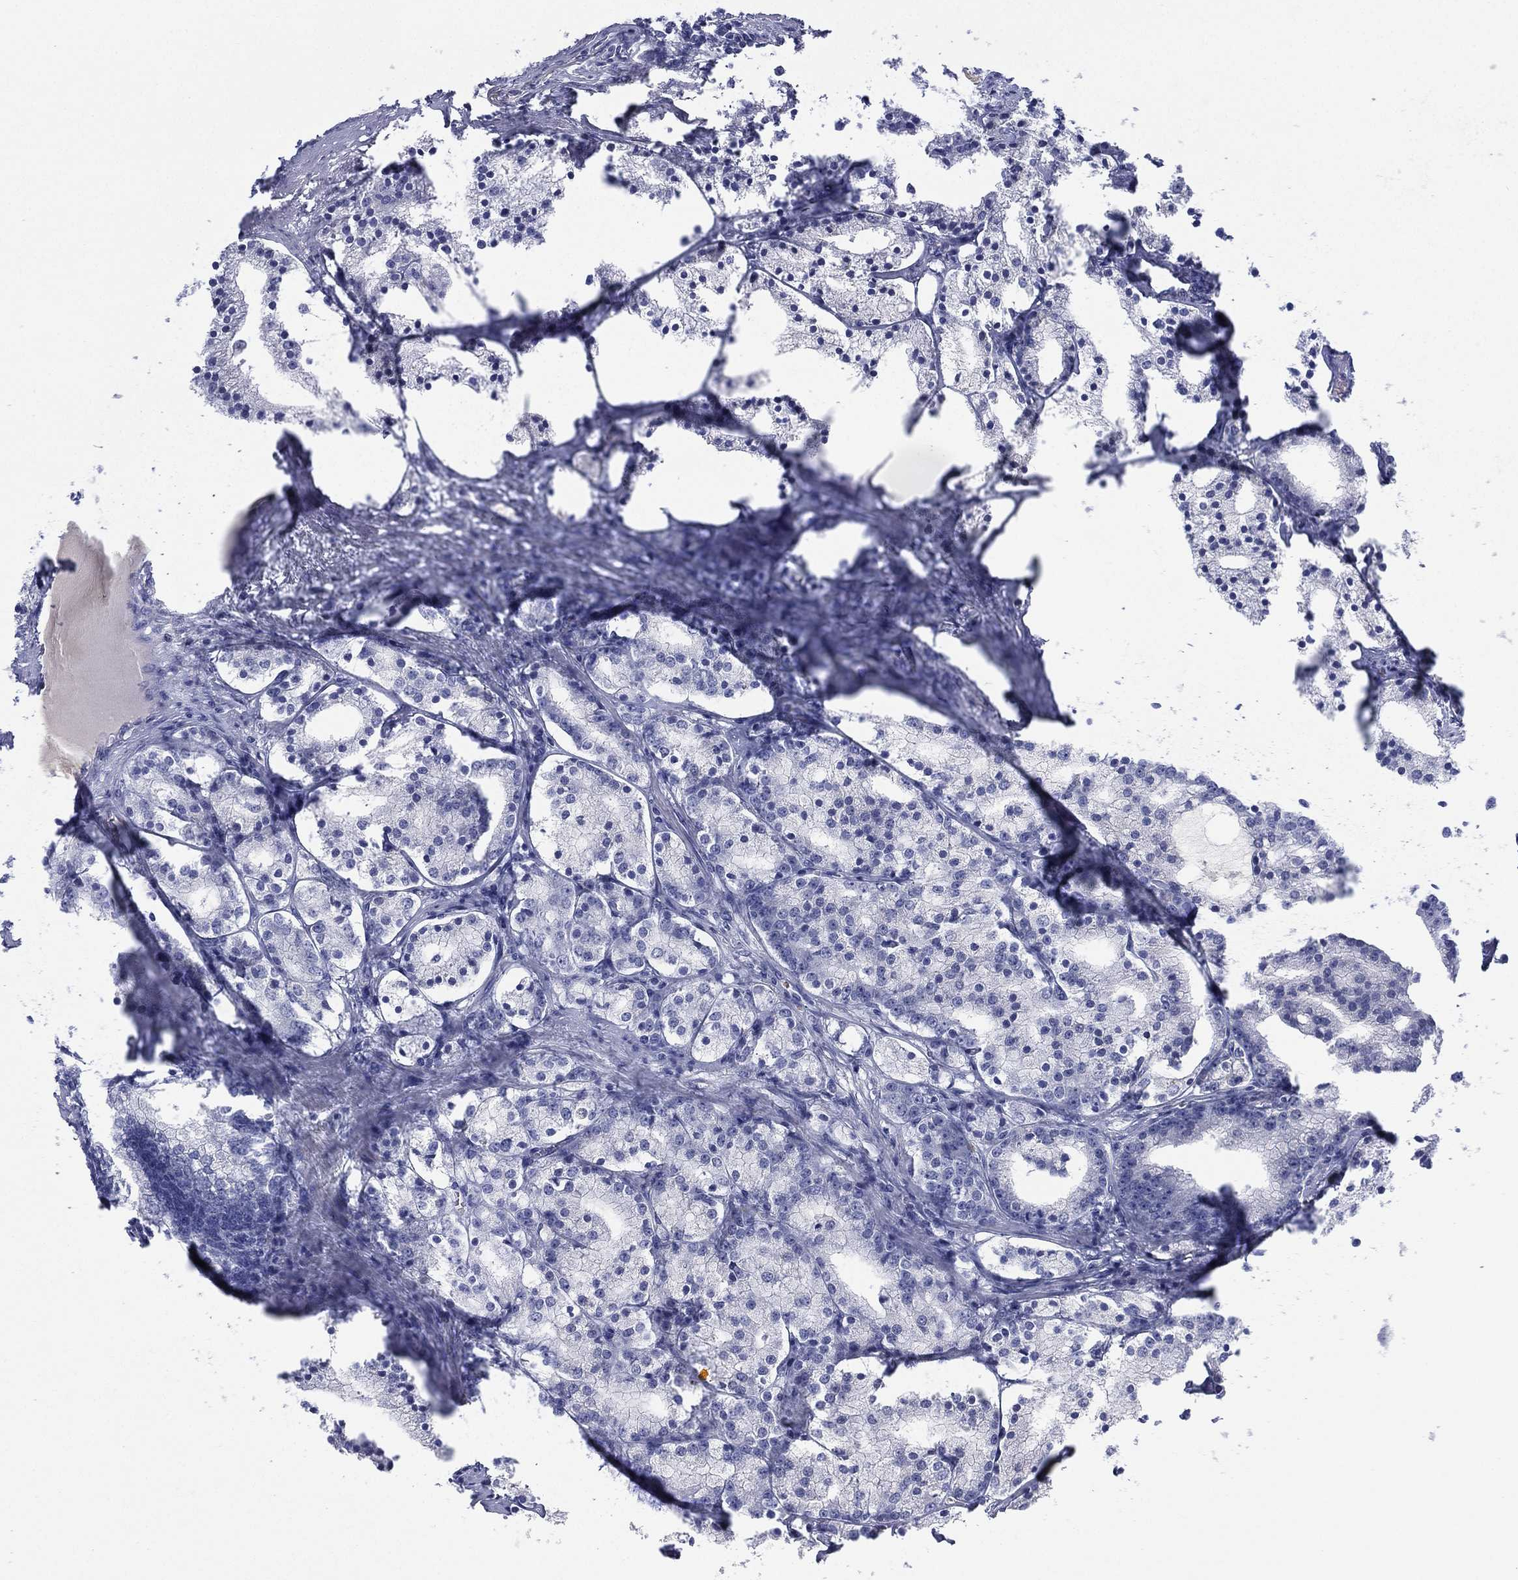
{"staining": {"intensity": "negative", "quantity": "none", "location": "none"}, "tissue": "prostate cancer", "cell_type": "Tumor cells", "image_type": "cancer", "snomed": [{"axis": "morphology", "description": "Adenocarcinoma, NOS"}, {"axis": "topography", "description": "Prostate"}], "caption": "Immunohistochemical staining of prostate cancer shows no significant staining in tumor cells. (Brightfield microscopy of DAB immunohistochemistry at high magnification).", "gene": "CYP2D6", "patient": {"sex": "male", "age": 69}}